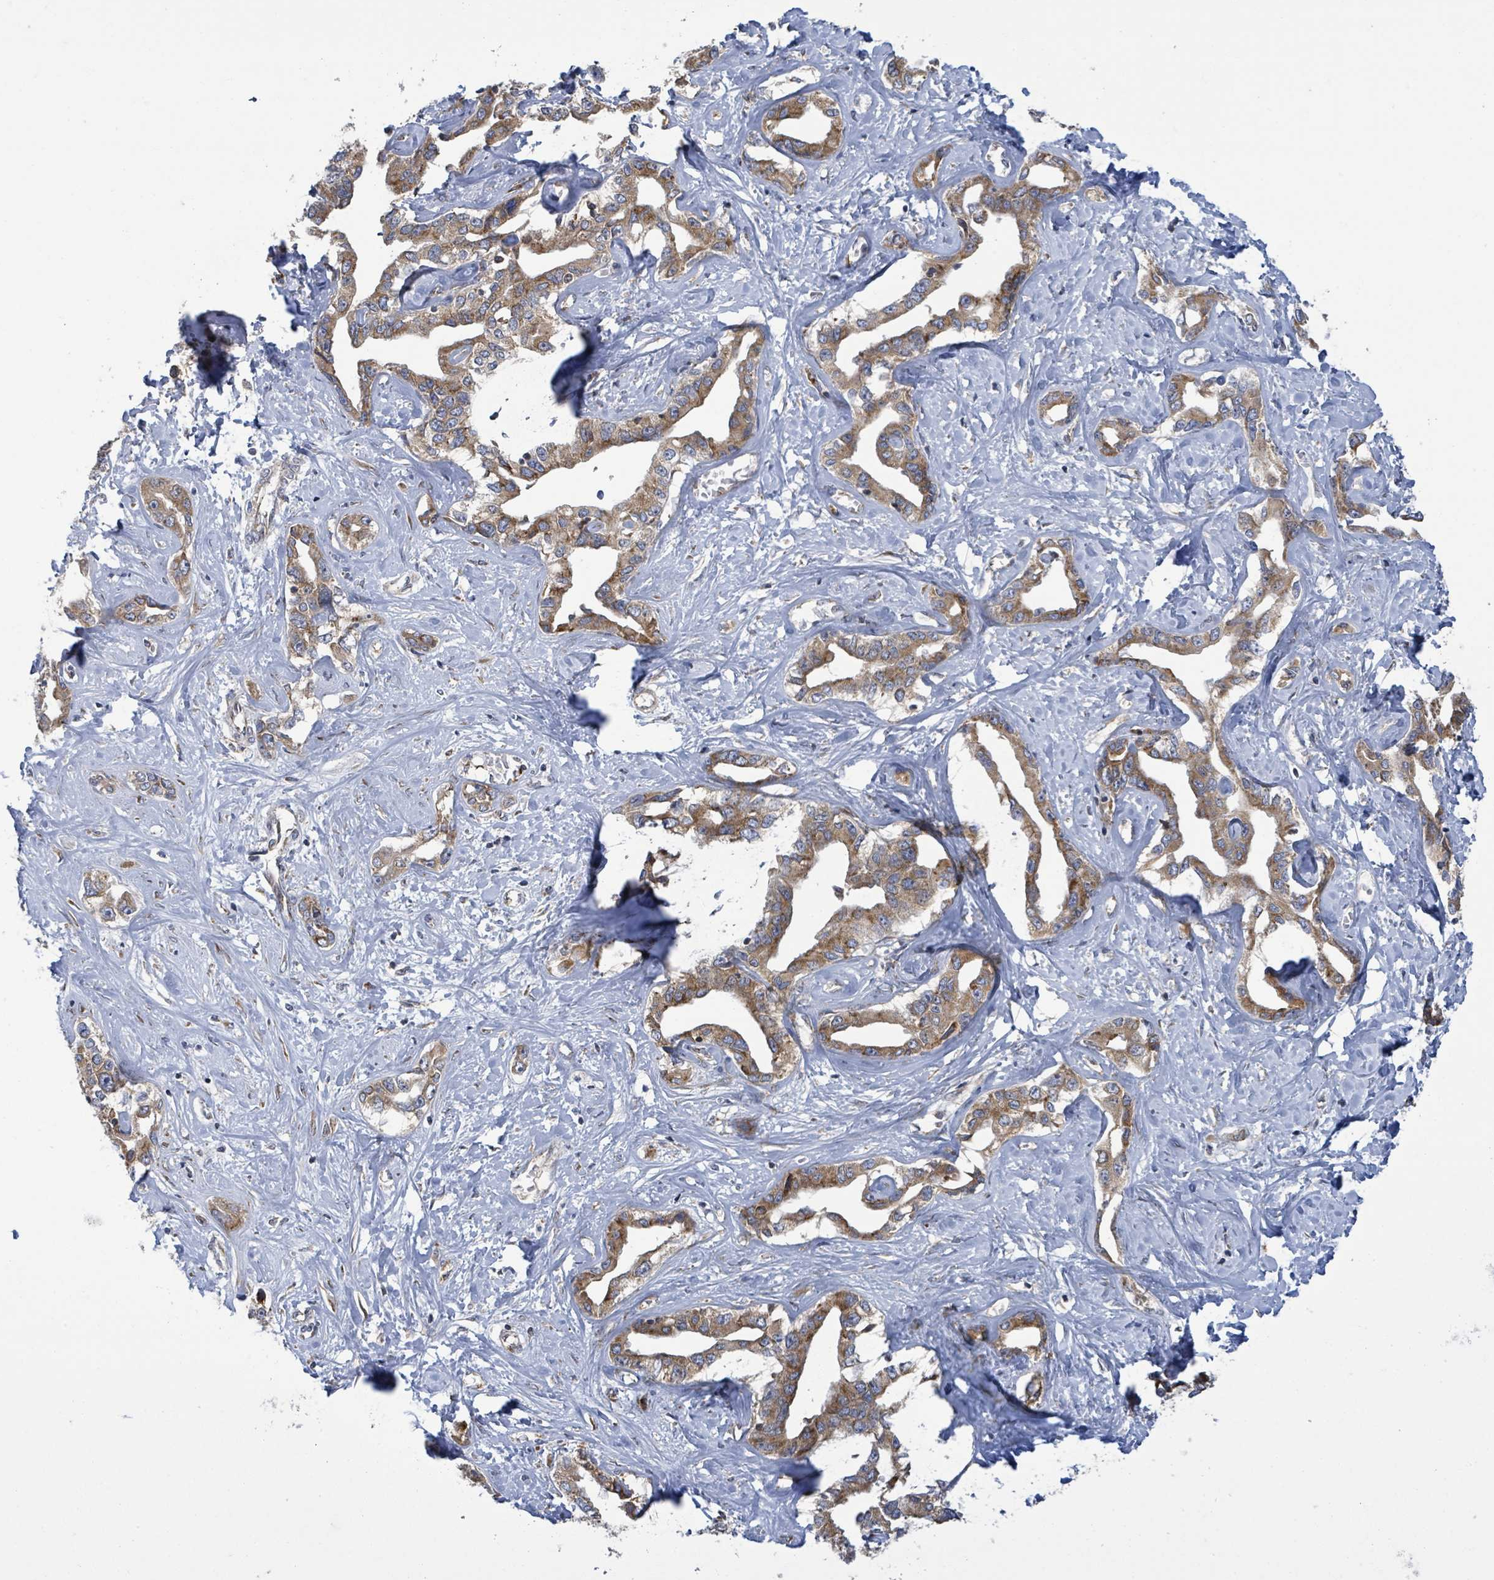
{"staining": {"intensity": "moderate", "quantity": ">75%", "location": "cytoplasmic/membranous"}, "tissue": "liver cancer", "cell_type": "Tumor cells", "image_type": "cancer", "snomed": [{"axis": "morphology", "description": "Cholangiocarcinoma"}, {"axis": "topography", "description": "Liver"}], "caption": "A brown stain shows moderate cytoplasmic/membranous staining of a protein in liver cancer (cholangiocarcinoma) tumor cells. (DAB (3,3'-diaminobenzidine) IHC, brown staining for protein, blue staining for nuclei).", "gene": "NOMO1", "patient": {"sex": "male", "age": 59}}